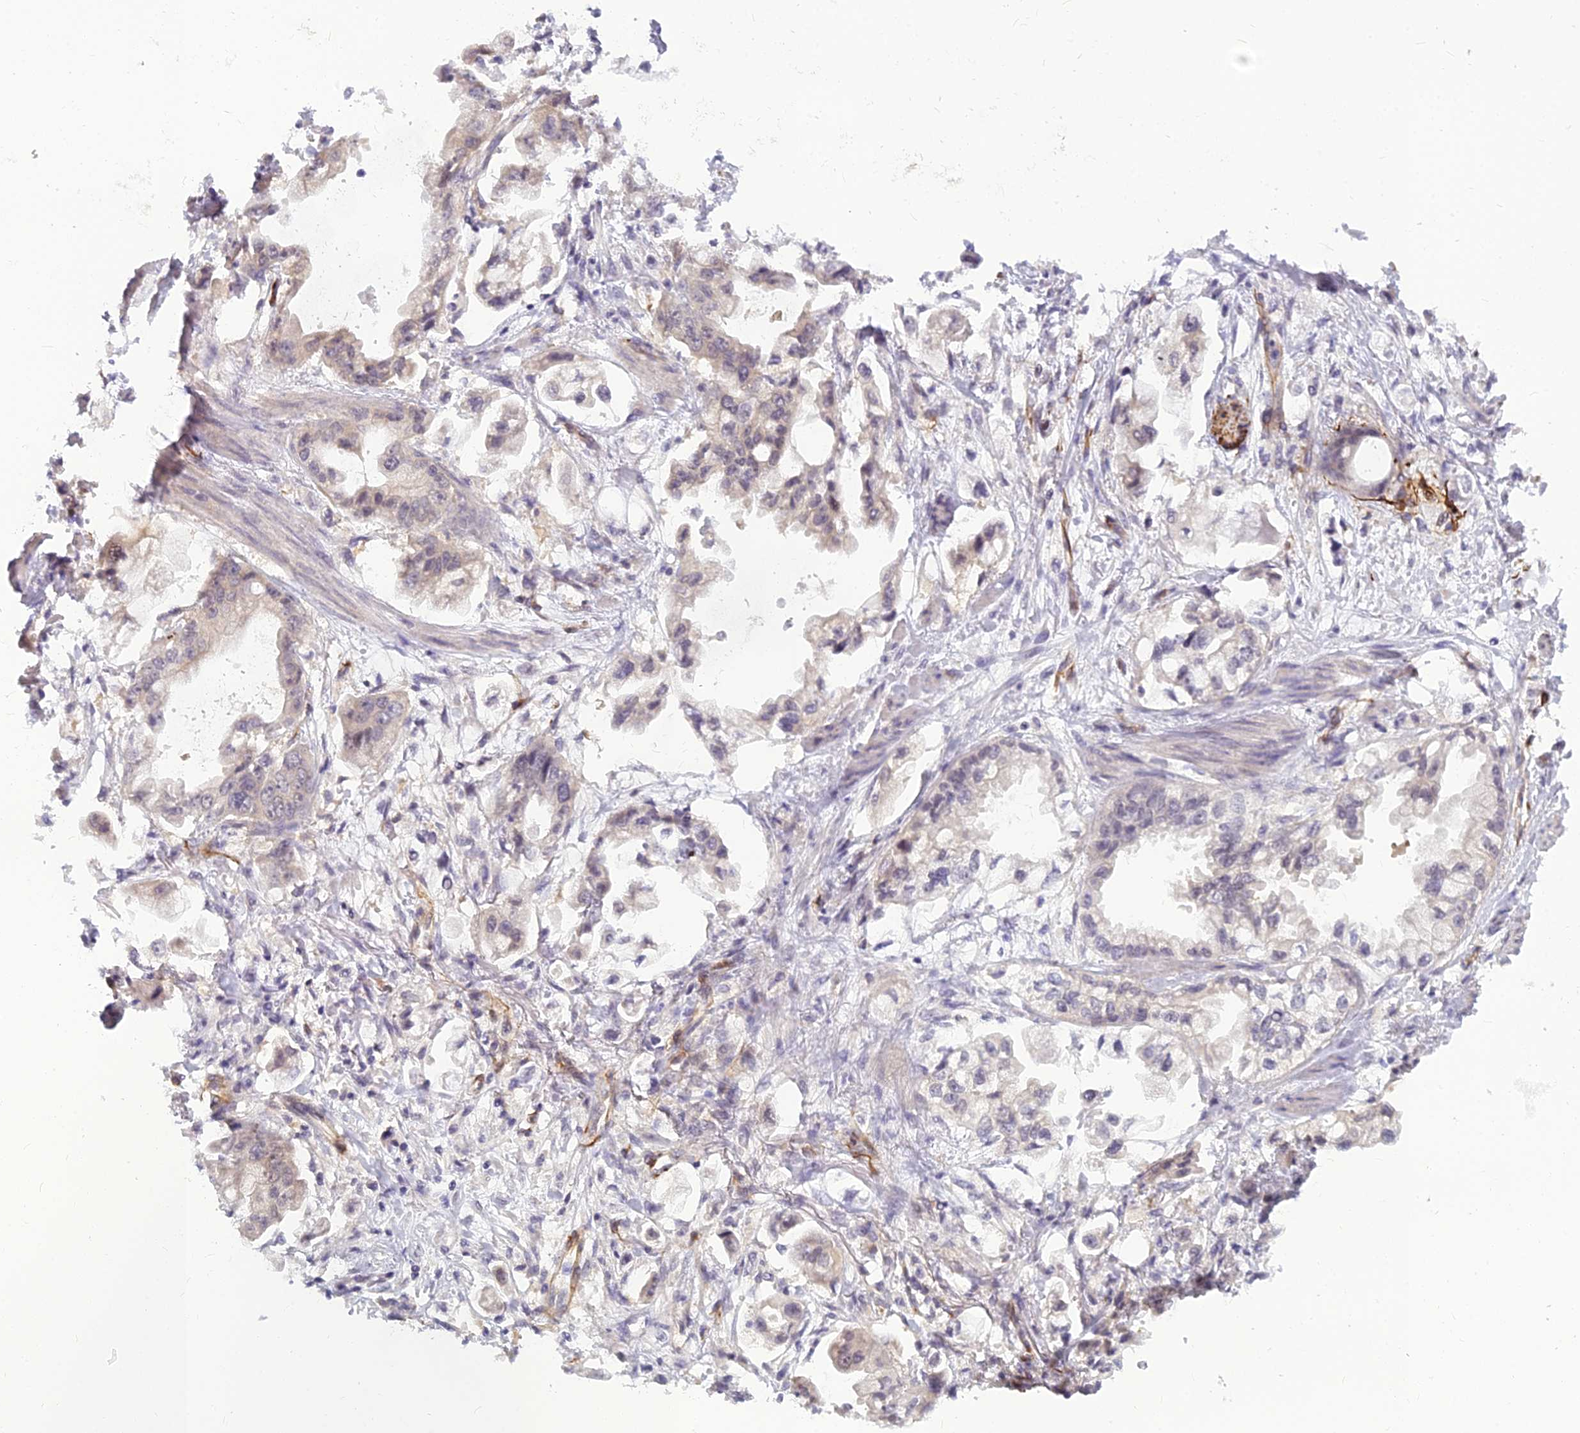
{"staining": {"intensity": "weak", "quantity": "<25%", "location": "nuclear"}, "tissue": "stomach cancer", "cell_type": "Tumor cells", "image_type": "cancer", "snomed": [{"axis": "morphology", "description": "Adenocarcinoma, NOS"}, {"axis": "topography", "description": "Stomach"}], "caption": "High magnification brightfield microscopy of stomach cancer (adenocarcinoma) stained with DAB (3,3'-diaminobenzidine) (brown) and counterstained with hematoxylin (blue): tumor cells show no significant positivity.", "gene": "RGL3", "patient": {"sex": "male", "age": 62}}